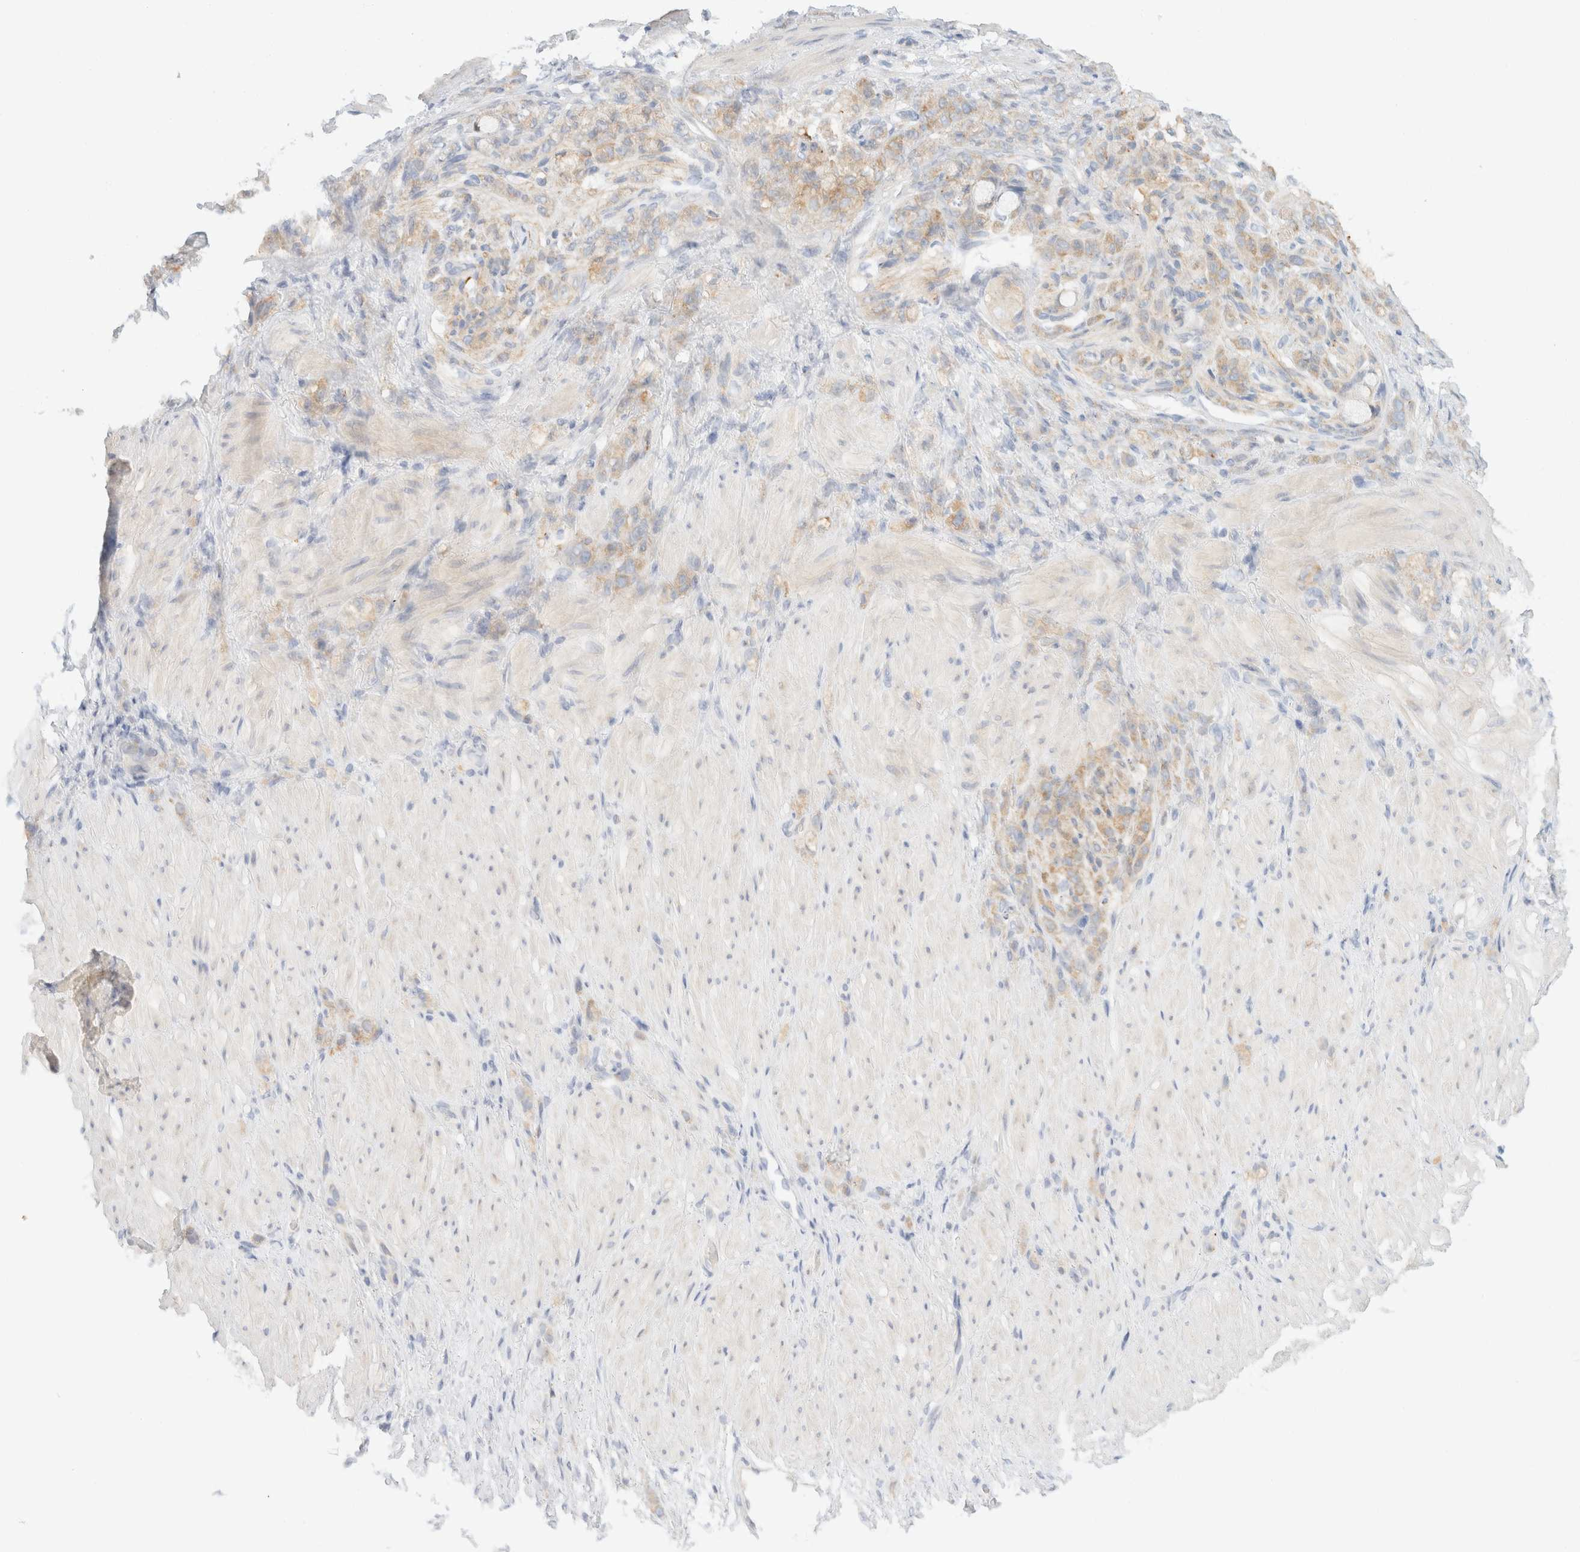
{"staining": {"intensity": "weak", "quantity": "<25%", "location": "cytoplasmic/membranous"}, "tissue": "stomach cancer", "cell_type": "Tumor cells", "image_type": "cancer", "snomed": [{"axis": "morphology", "description": "Normal tissue, NOS"}, {"axis": "morphology", "description": "Adenocarcinoma, NOS"}, {"axis": "topography", "description": "Stomach"}], "caption": "High magnification brightfield microscopy of stomach cancer stained with DAB (brown) and counterstained with hematoxylin (blue): tumor cells show no significant positivity.", "gene": "SH3GLB2", "patient": {"sex": "male", "age": 82}}